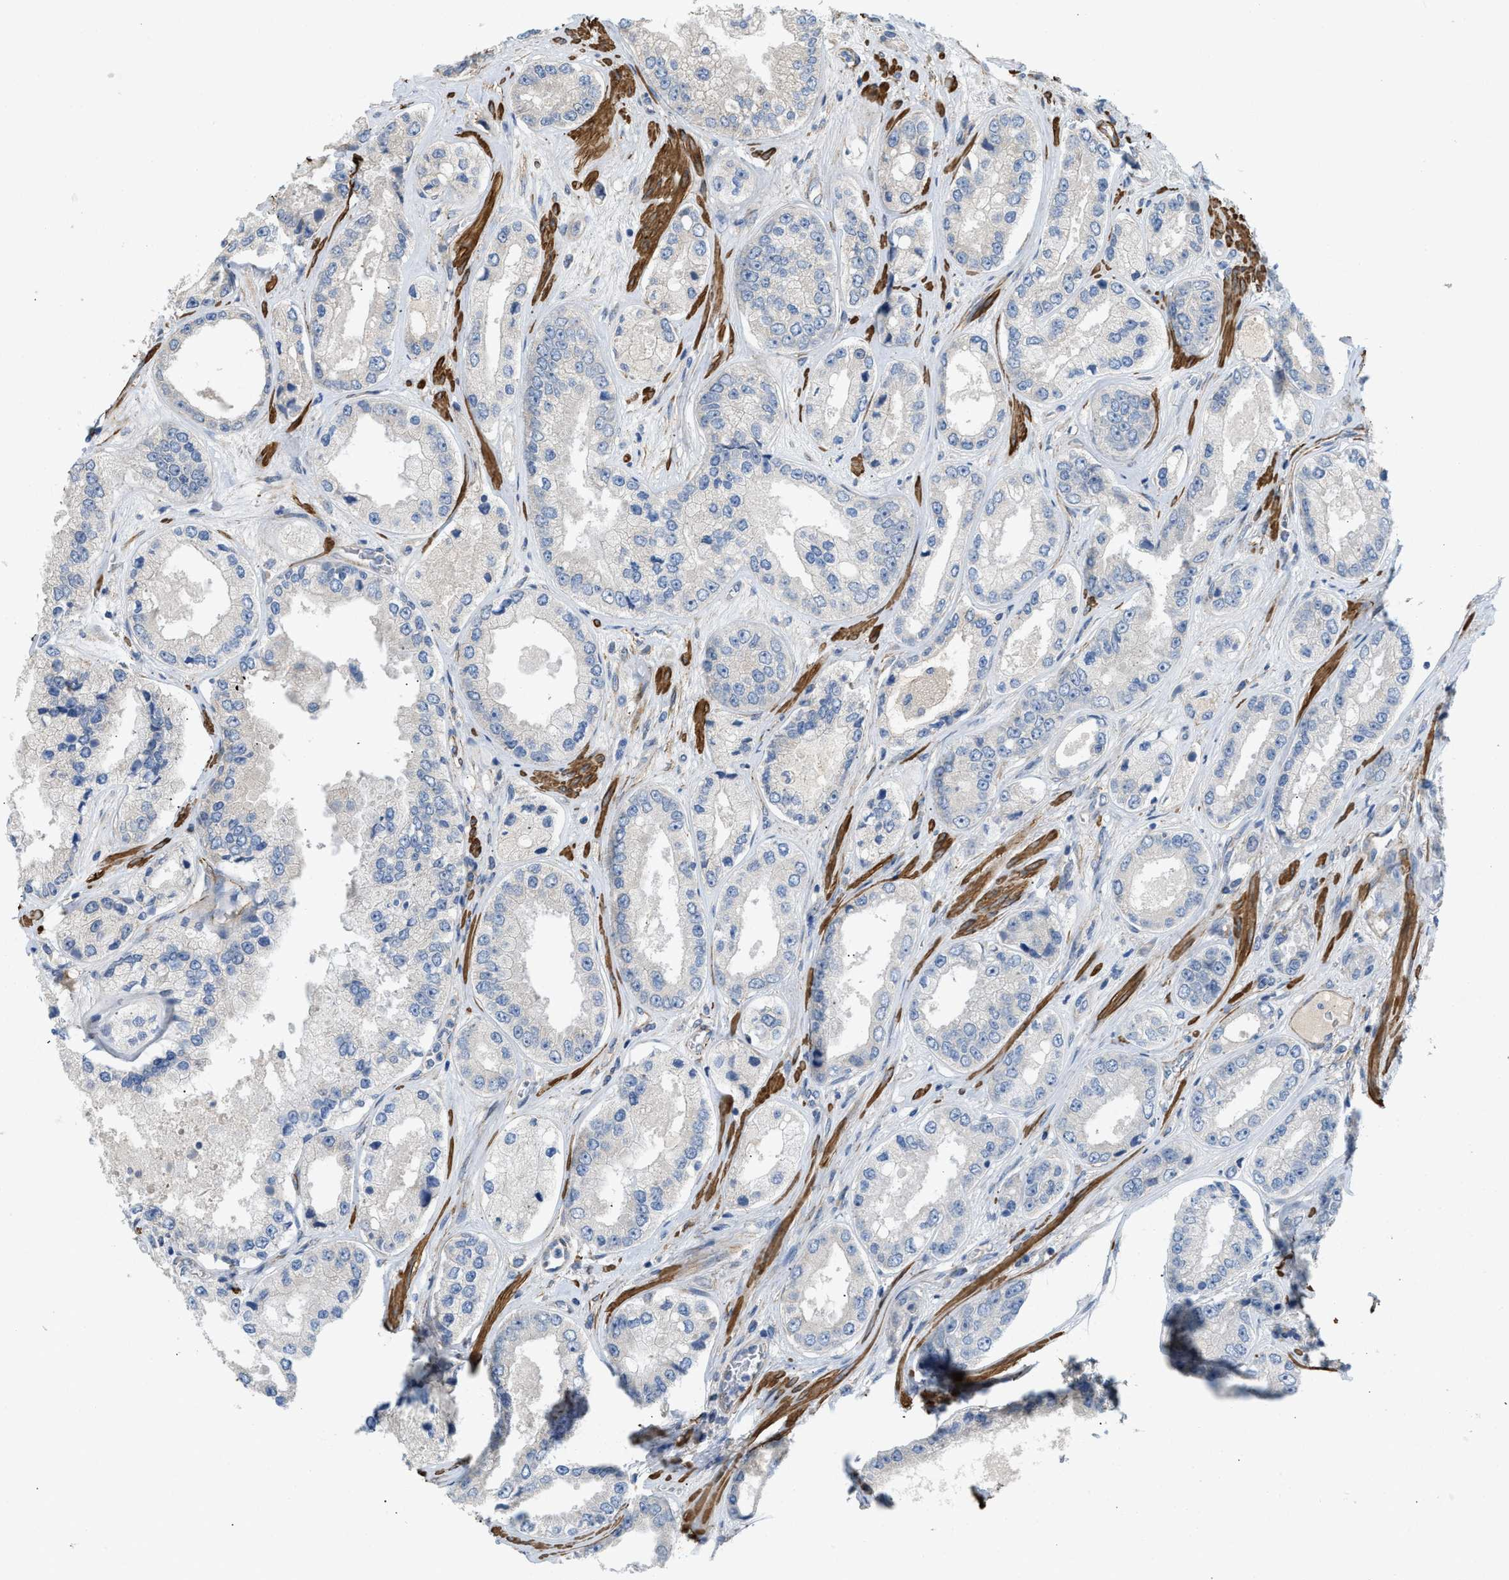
{"staining": {"intensity": "negative", "quantity": "none", "location": "none"}, "tissue": "prostate cancer", "cell_type": "Tumor cells", "image_type": "cancer", "snomed": [{"axis": "morphology", "description": "Adenocarcinoma, High grade"}, {"axis": "topography", "description": "Prostate"}], "caption": "IHC of human adenocarcinoma (high-grade) (prostate) shows no expression in tumor cells. (DAB immunohistochemistry, high magnification).", "gene": "BMPR1A", "patient": {"sex": "male", "age": 61}}